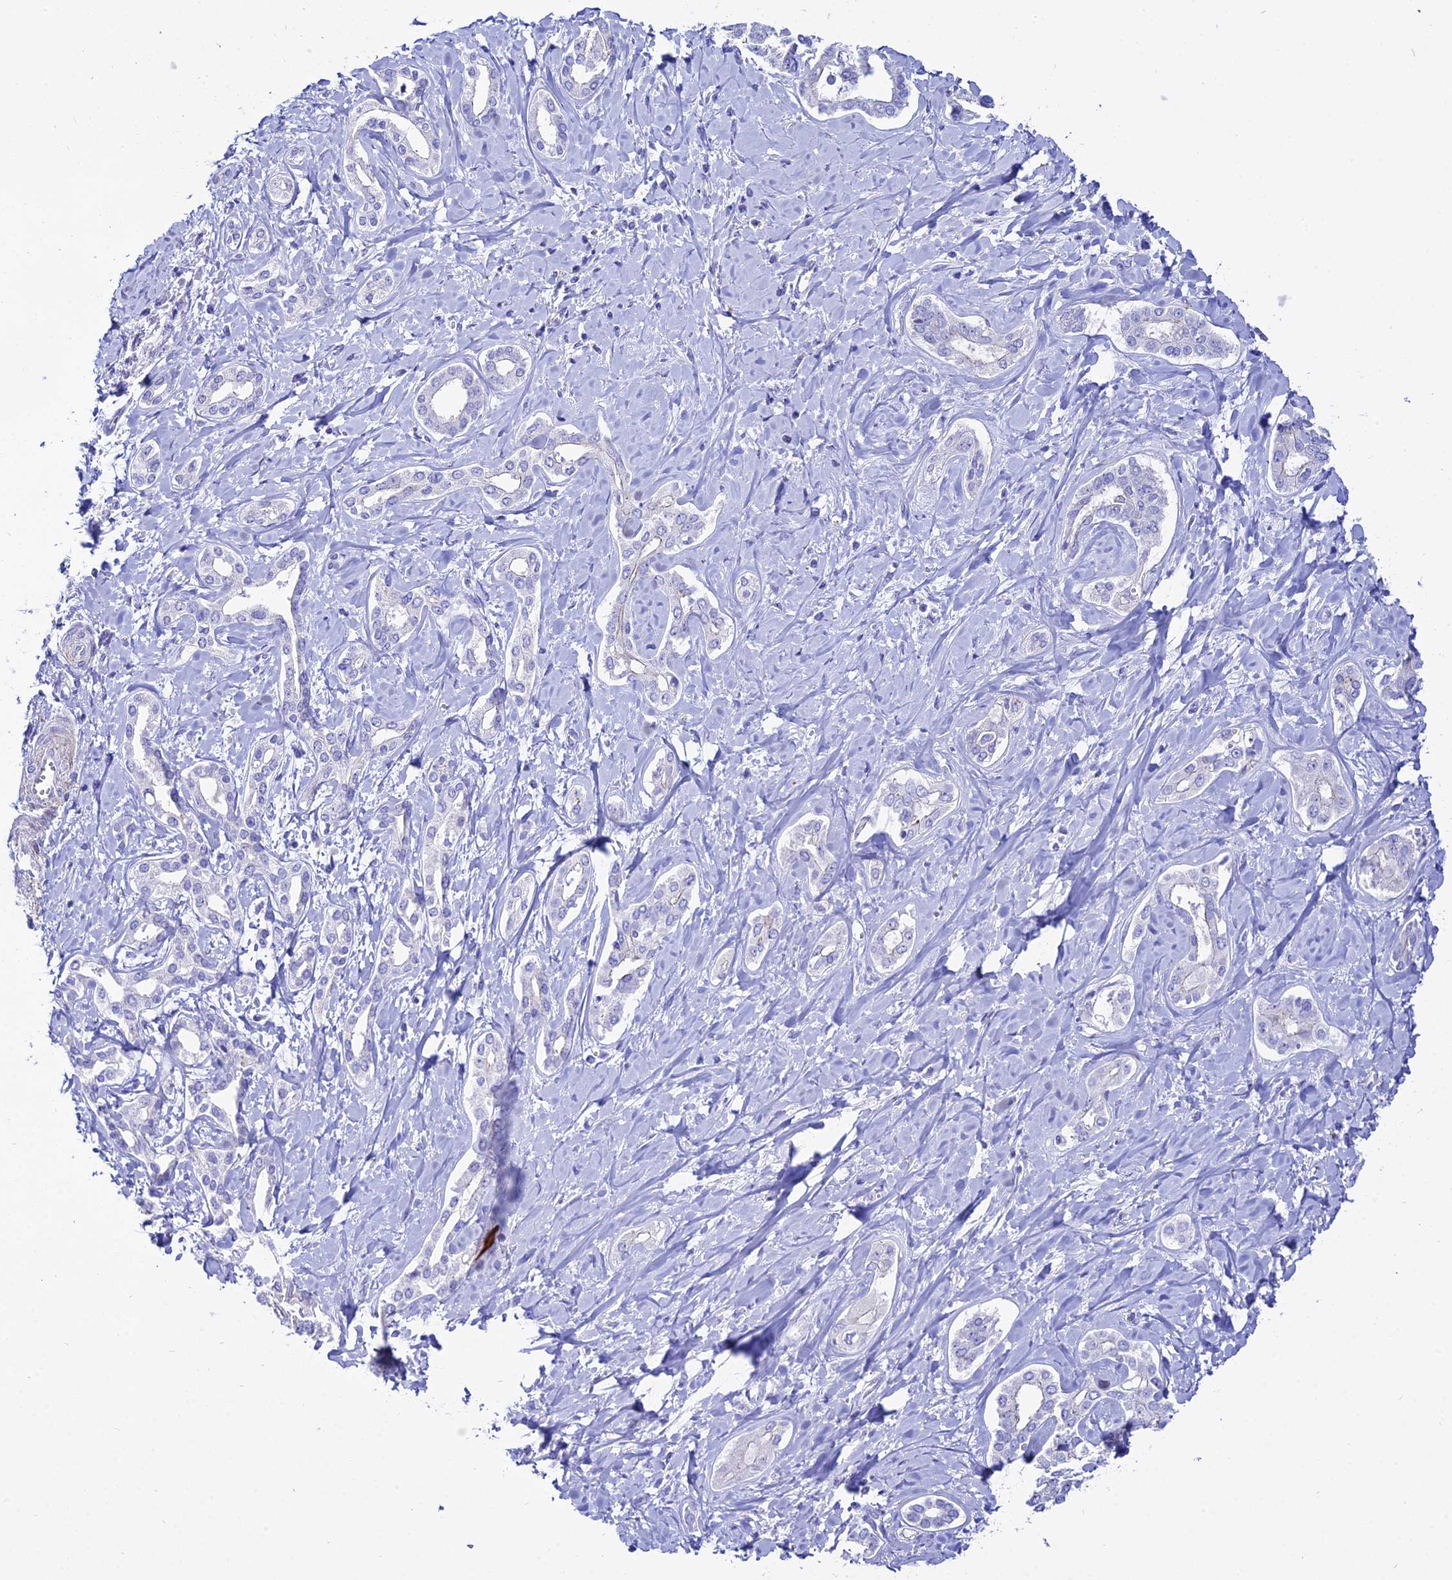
{"staining": {"intensity": "negative", "quantity": "none", "location": "none"}, "tissue": "liver cancer", "cell_type": "Tumor cells", "image_type": "cancer", "snomed": [{"axis": "morphology", "description": "Cholangiocarcinoma"}, {"axis": "topography", "description": "Liver"}], "caption": "Micrograph shows no protein staining in tumor cells of liver cancer tissue.", "gene": "DLX1", "patient": {"sex": "female", "age": 77}}